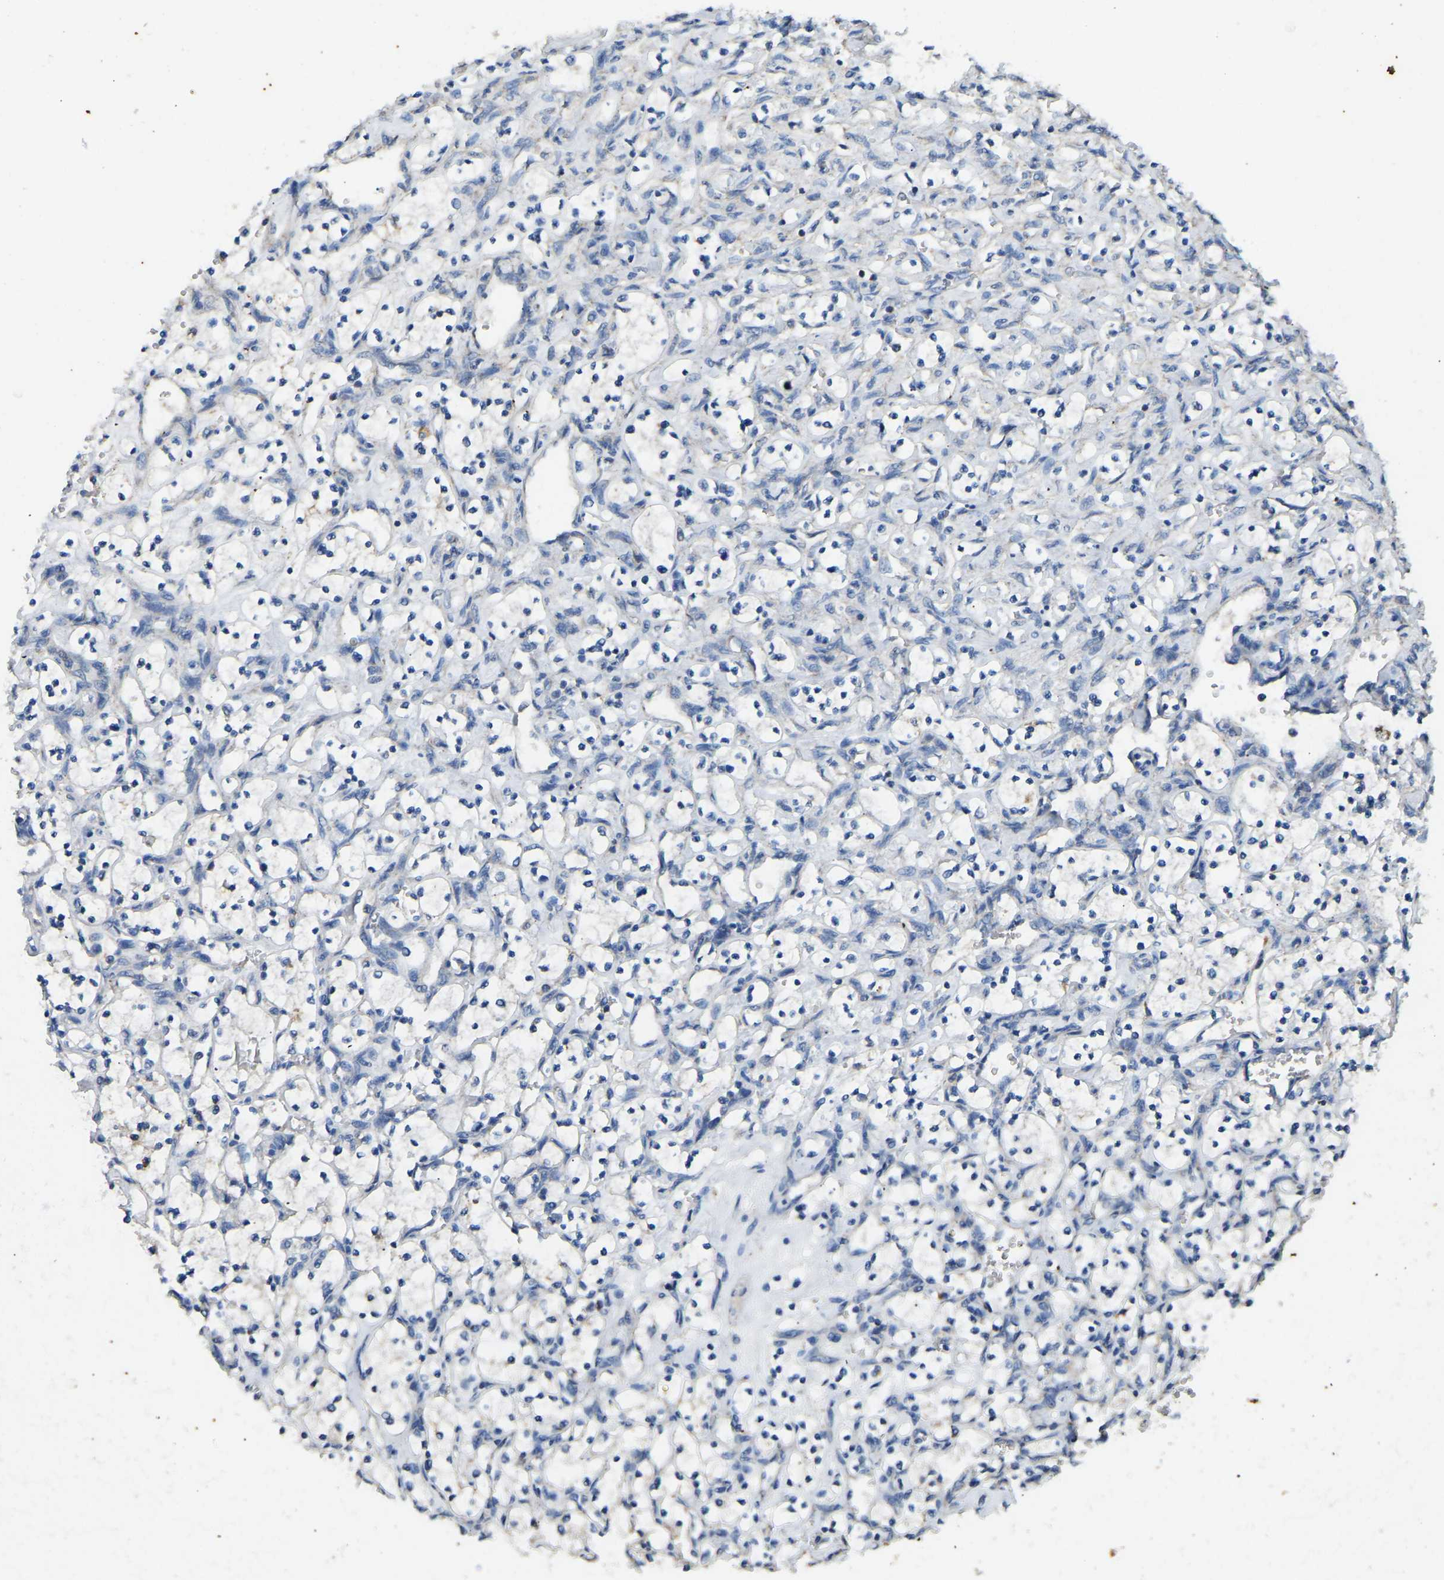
{"staining": {"intensity": "weak", "quantity": "<25%", "location": "cytoplasmic/membranous"}, "tissue": "renal cancer", "cell_type": "Tumor cells", "image_type": "cancer", "snomed": [{"axis": "morphology", "description": "Adenocarcinoma, NOS"}, {"axis": "topography", "description": "Kidney"}], "caption": "Tumor cells are negative for protein expression in human adenocarcinoma (renal).", "gene": "ZNF200", "patient": {"sex": "female", "age": 69}}